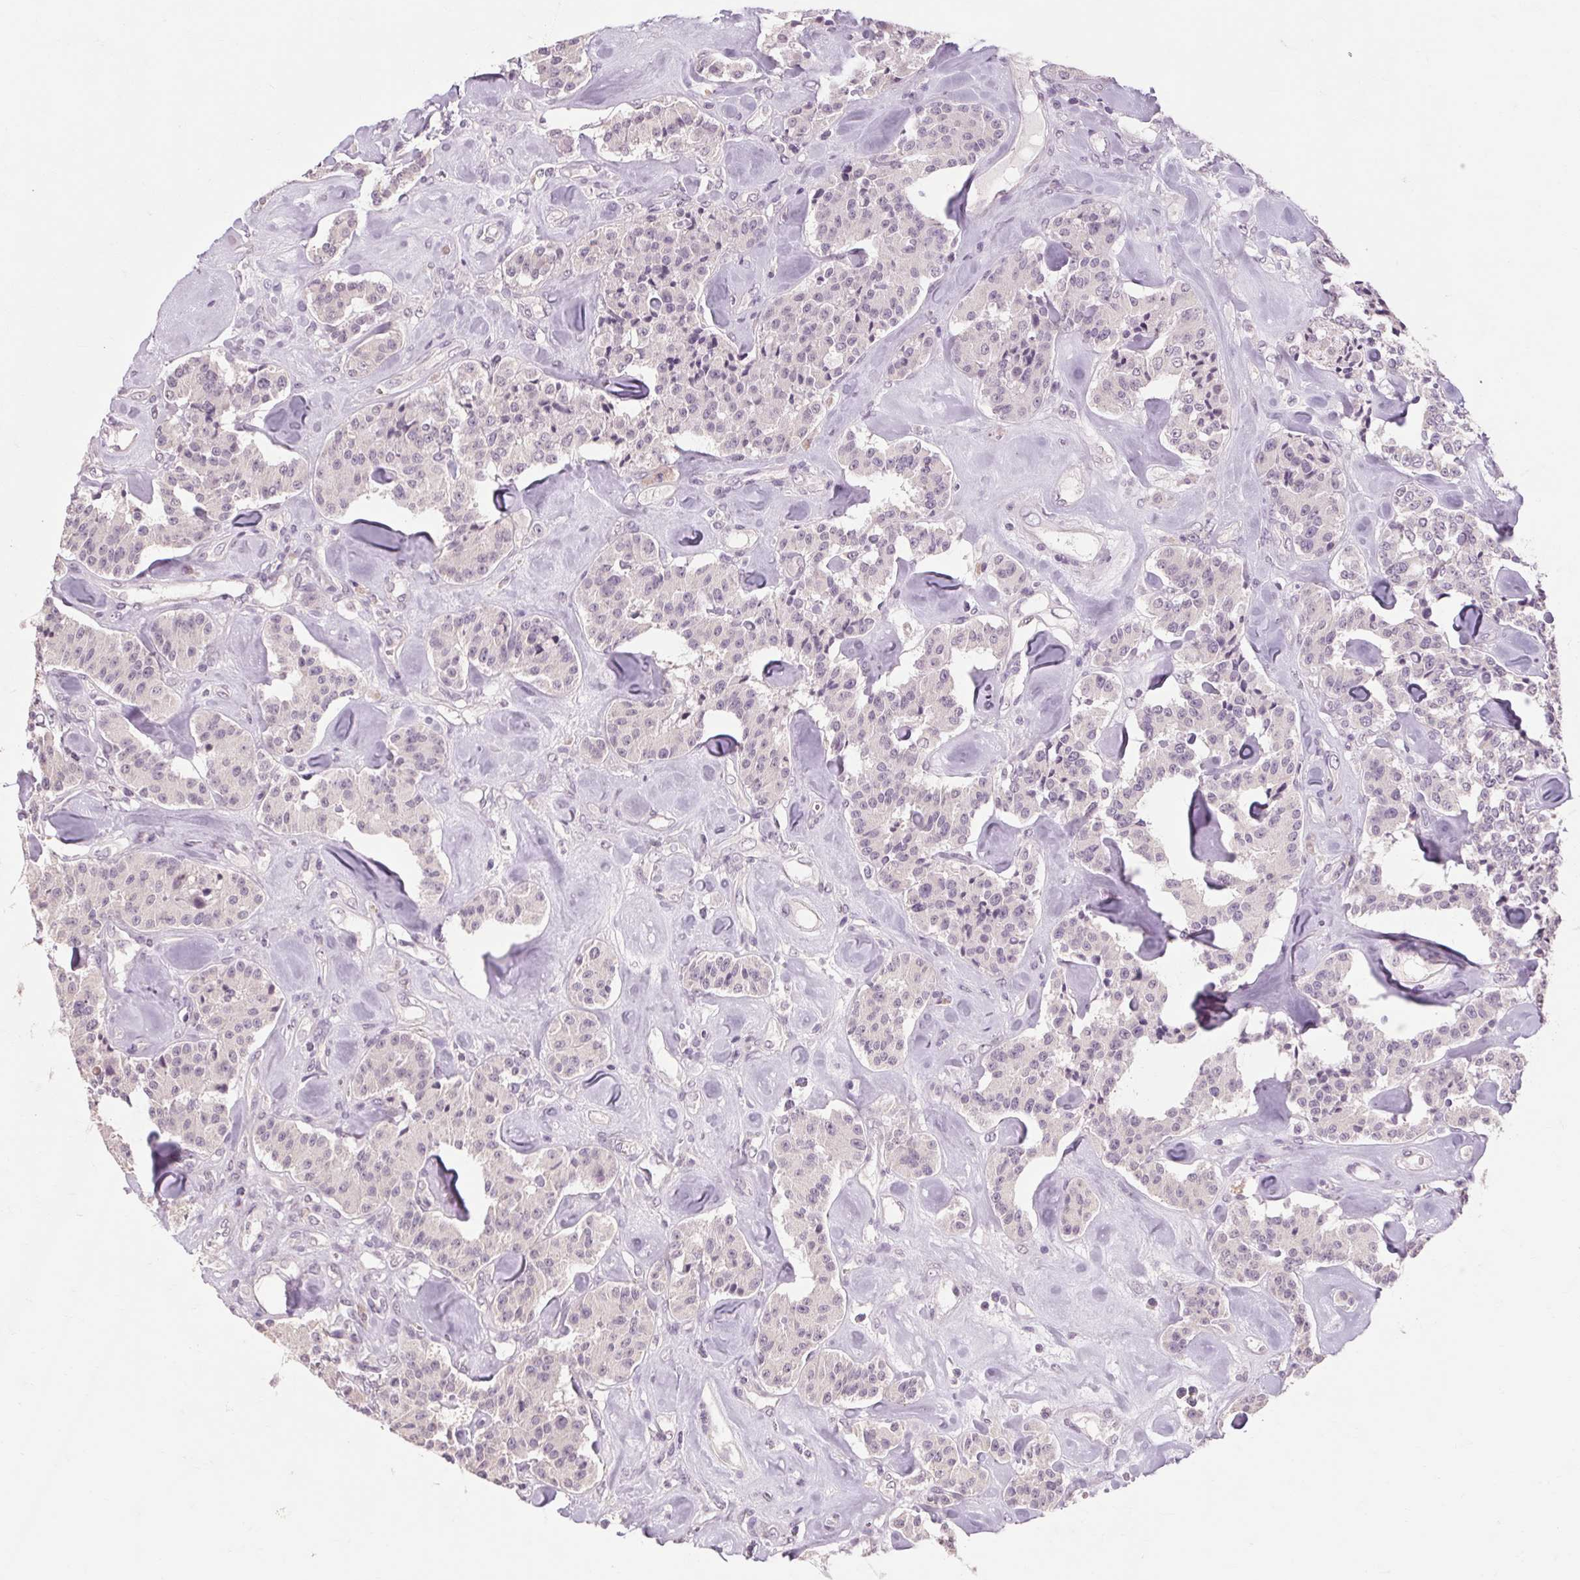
{"staining": {"intensity": "negative", "quantity": "none", "location": "none"}, "tissue": "carcinoid", "cell_type": "Tumor cells", "image_type": "cancer", "snomed": [{"axis": "morphology", "description": "Carcinoid, malignant, NOS"}, {"axis": "topography", "description": "Pancreas"}], "caption": "Carcinoid was stained to show a protein in brown. There is no significant staining in tumor cells. (Stains: DAB immunohistochemistry with hematoxylin counter stain, Microscopy: brightfield microscopy at high magnification).", "gene": "POMC", "patient": {"sex": "male", "age": 41}}